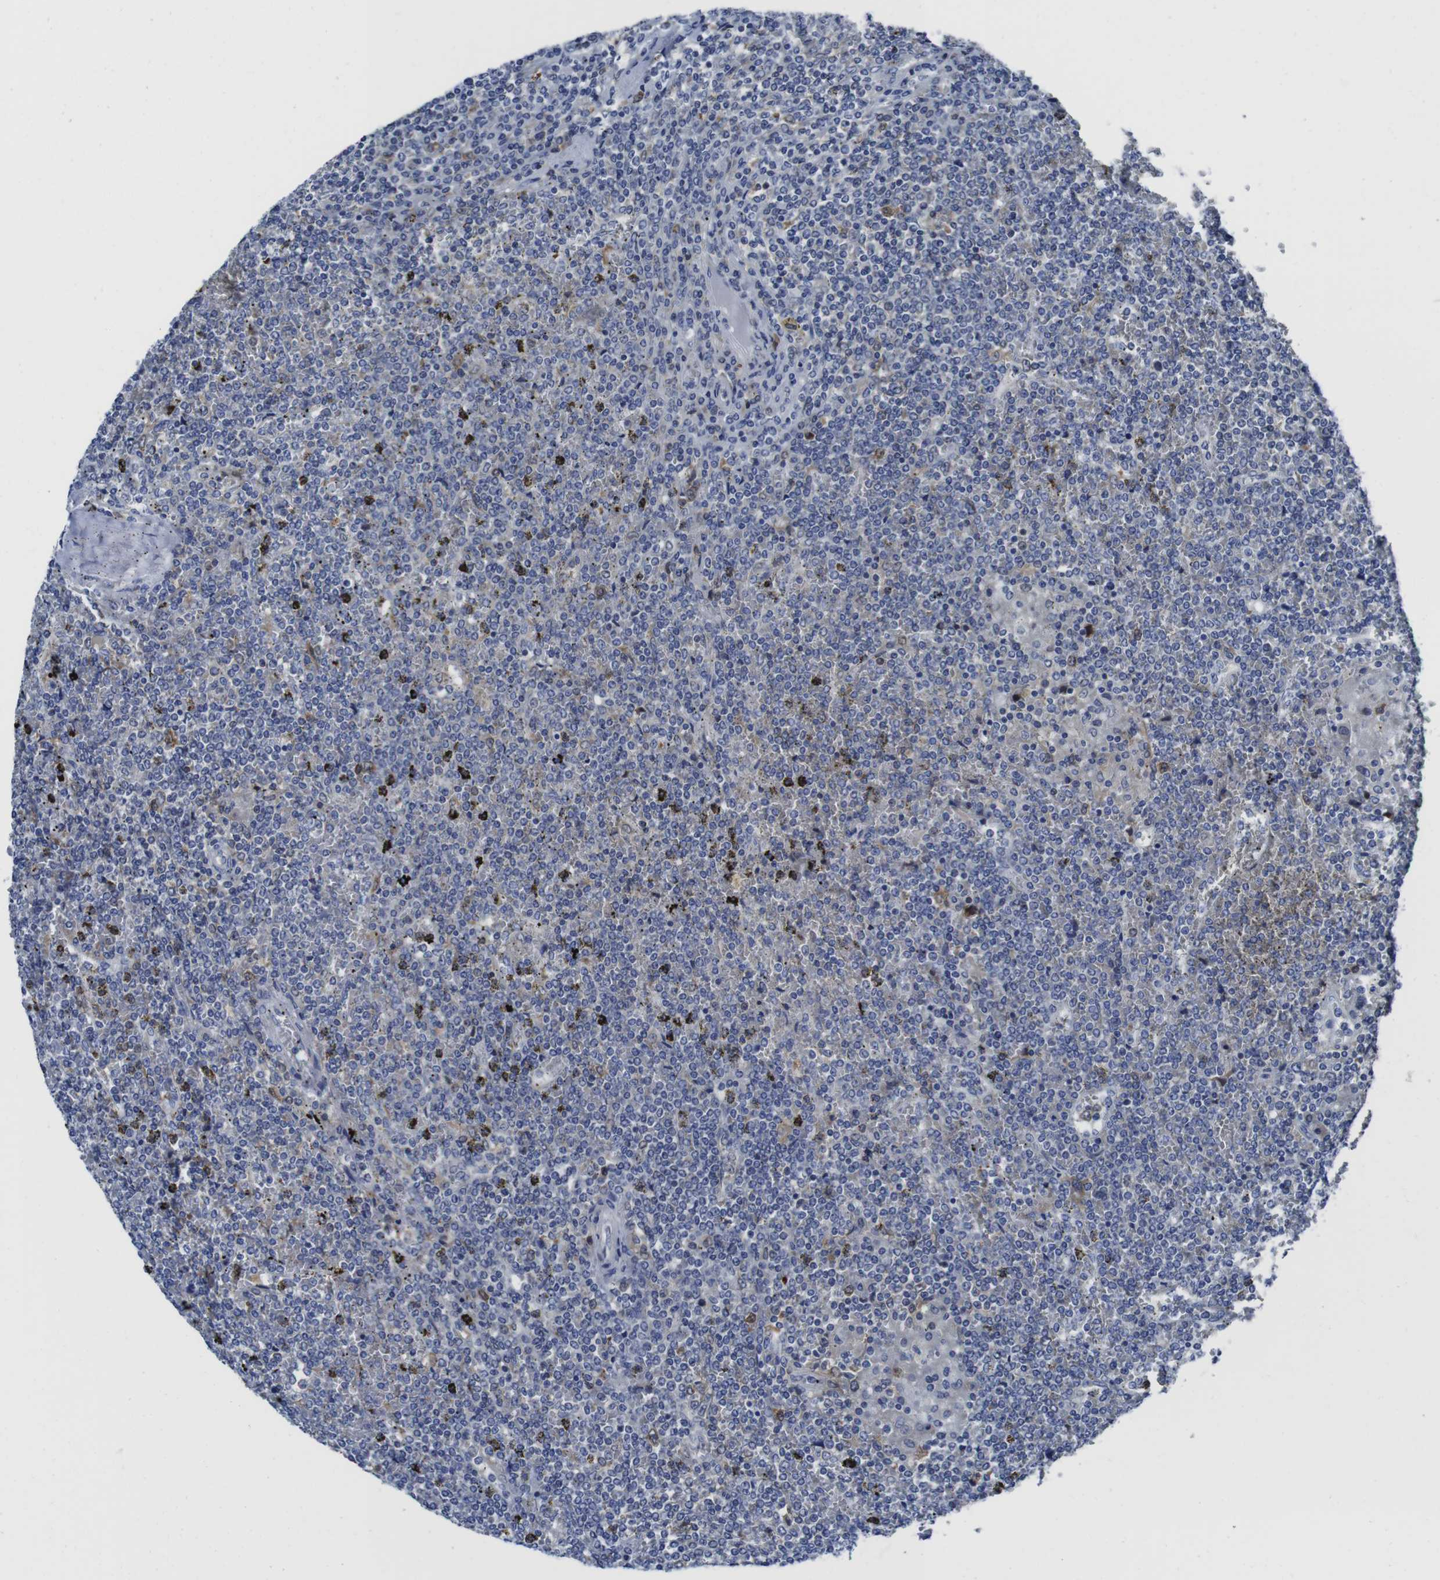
{"staining": {"intensity": "negative", "quantity": "none", "location": "none"}, "tissue": "lymphoma", "cell_type": "Tumor cells", "image_type": "cancer", "snomed": [{"axis": "morphology", "description": "Malignant lymphoma, non-Hodgkin's type, Low grade"}, {"axis": "topography", "description": "Spleen"}], "caption": "Immunohistochemical staining of human low-grade malignant lymphoma, non-Hodgkin's type demonstrates no significant positivity in tumor cells.", "gene": "EIF4A1", "patient": {"sex": "female", "age": 19}}